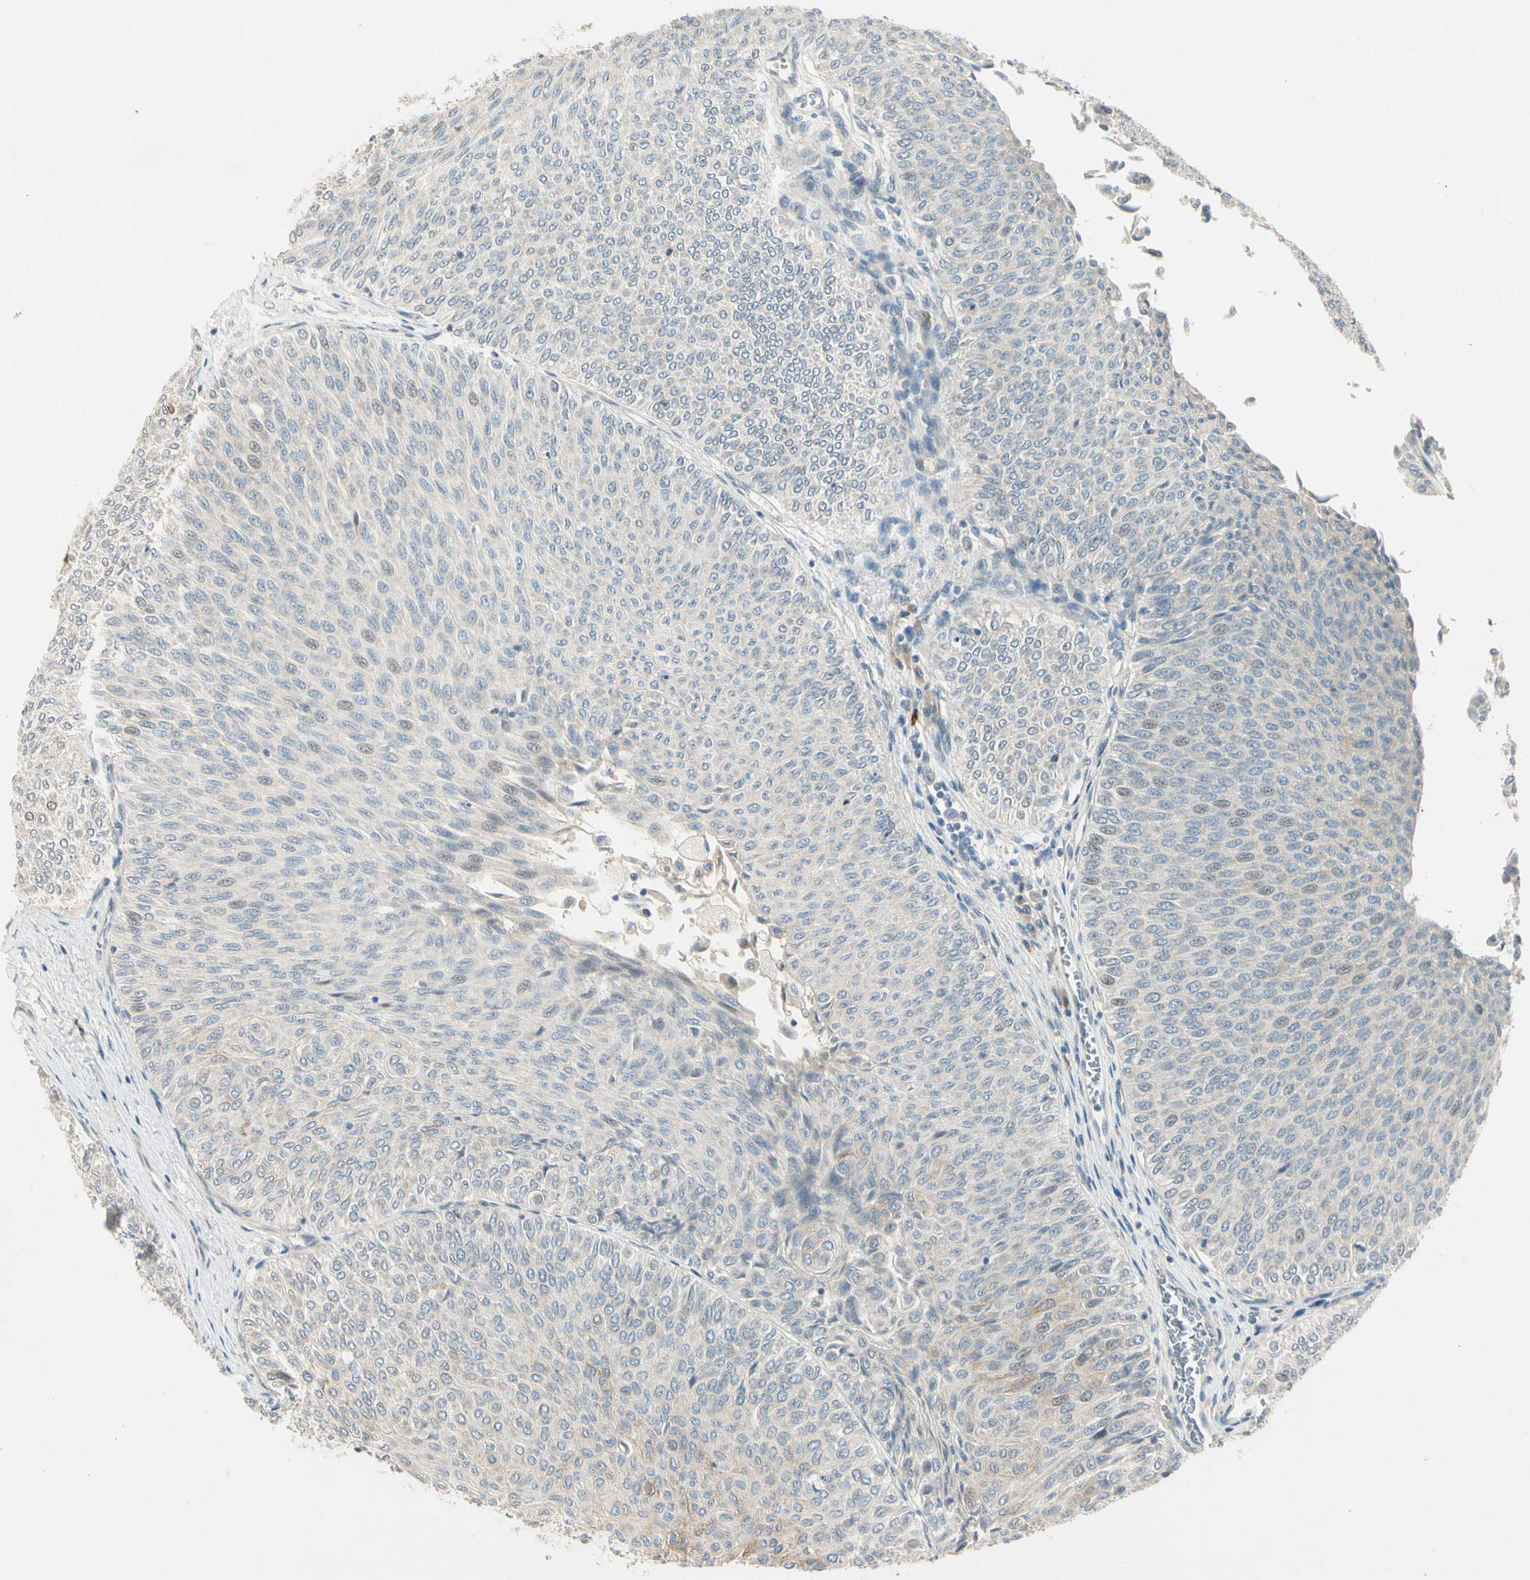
{"staining": {"intensity": "moderate", "quantity": "<25%", "location": "cytoplasmic/membranous"}, "tissue": "urothelial cancer", "cell_type": "Tumor cells", "image_type": "cancer", "snomed": [{"axis": "morphology", "description": "Urothelial carcinoma, Low grade"}, {"axis": "topography", "description": "Urinary bladder"}], "caption": "The immunohistochemical stain labels moderate cytoplasmic/membranous staining in tumor cells of urothelial cancer tissue. (Brightfield microscopy of DAB IHC at high magnification).", "gene": "PCDHB15", "patient": {"sex": "male", "age": 78}}